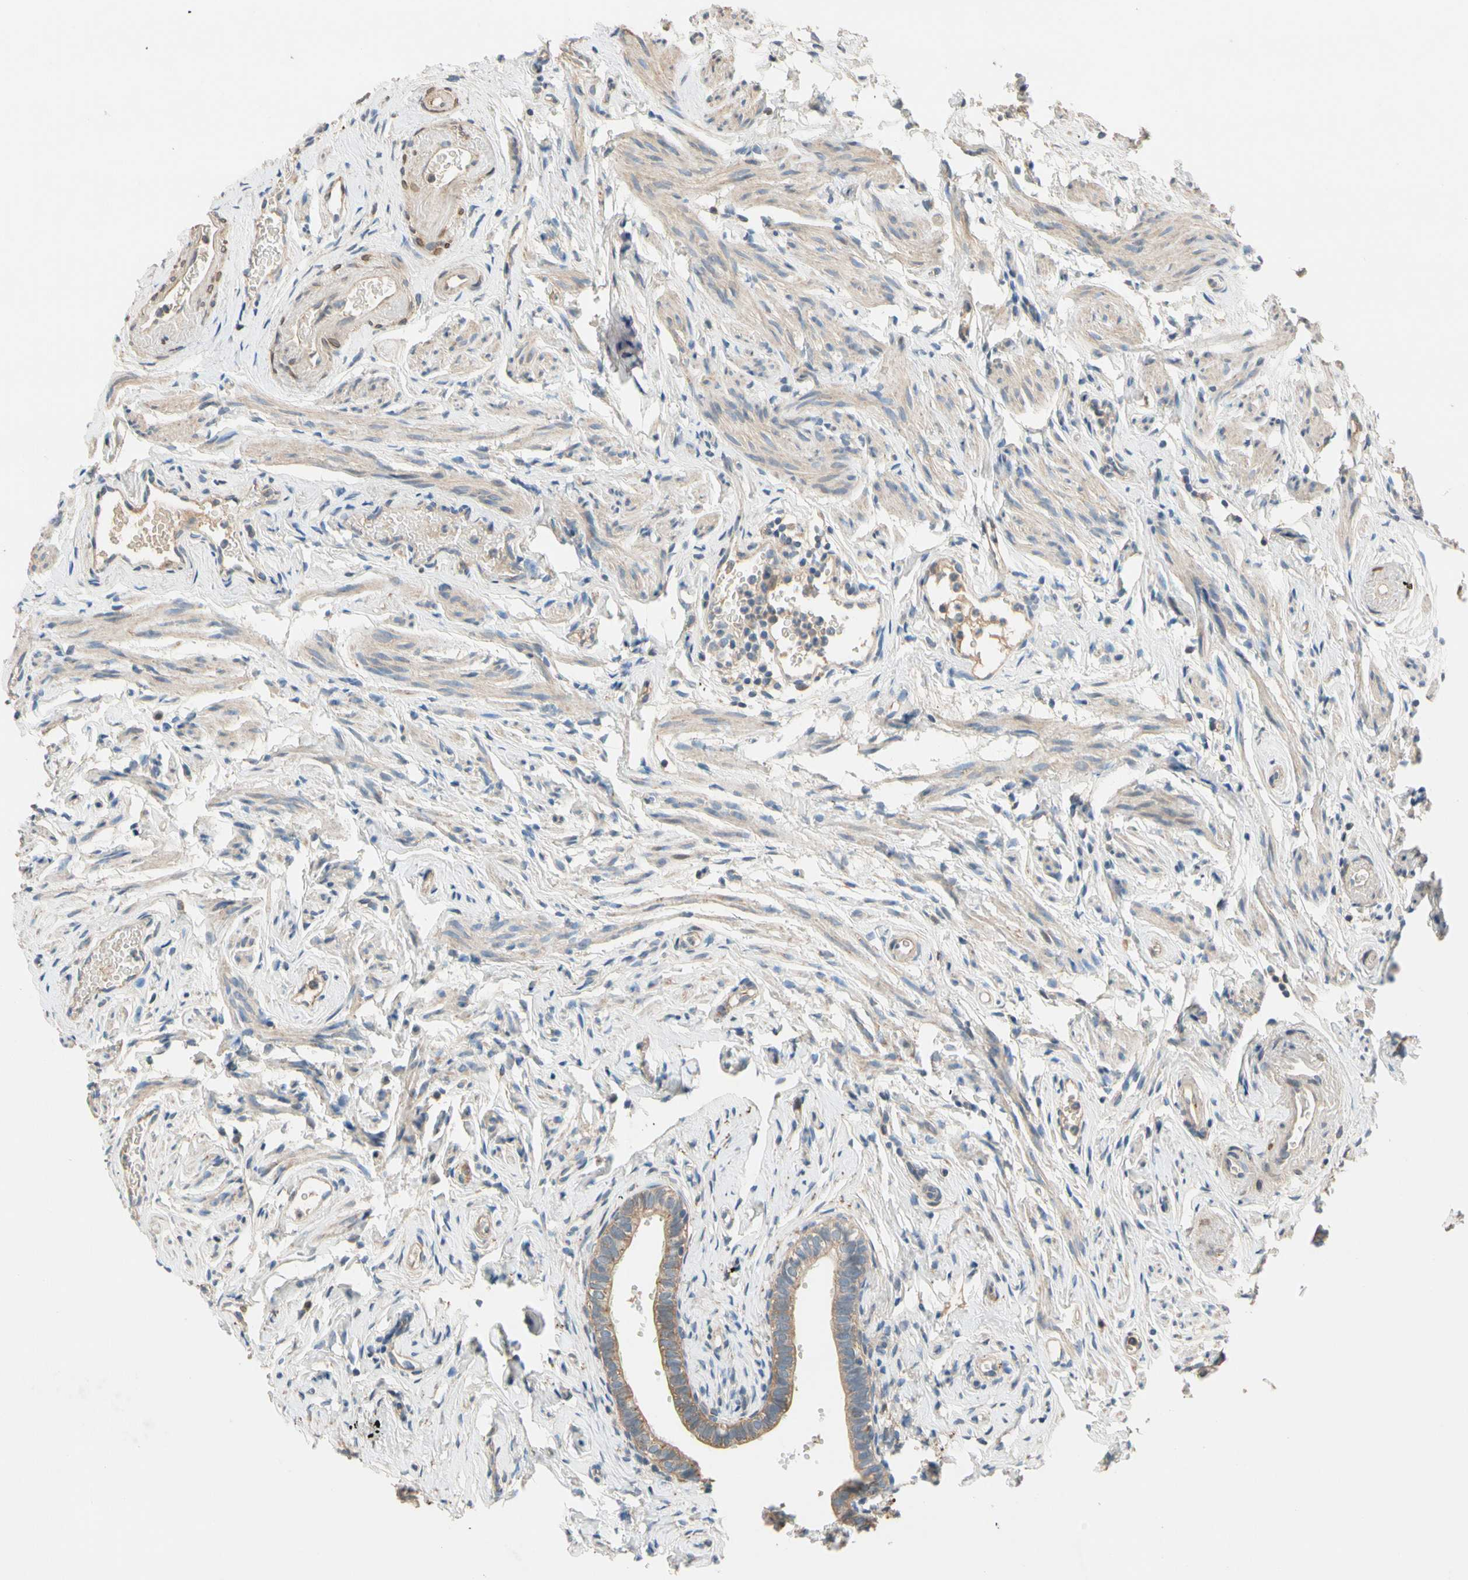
{"staining": {"intensity": "moderate", "quantity": ">75%", "location": "cytoplasmic/membranous"}, "tissue": "fallopian tube", "cell_type": "Glandular cells", "image_type": "normal", "snomed": [{"axis": "morphology", "description": "Normal tissue, NOS"}, {"axis": "topography", "description": "Fallopian tube"}], "caption": "About >75% of glandular cells in normal human fallopian tube exhibit moderate cytoplasmic/membranous protein expression as visualized by brown immunohistochemical staining.", "gene": "USP12", "patient": {"sex": "female", "age": 71}}